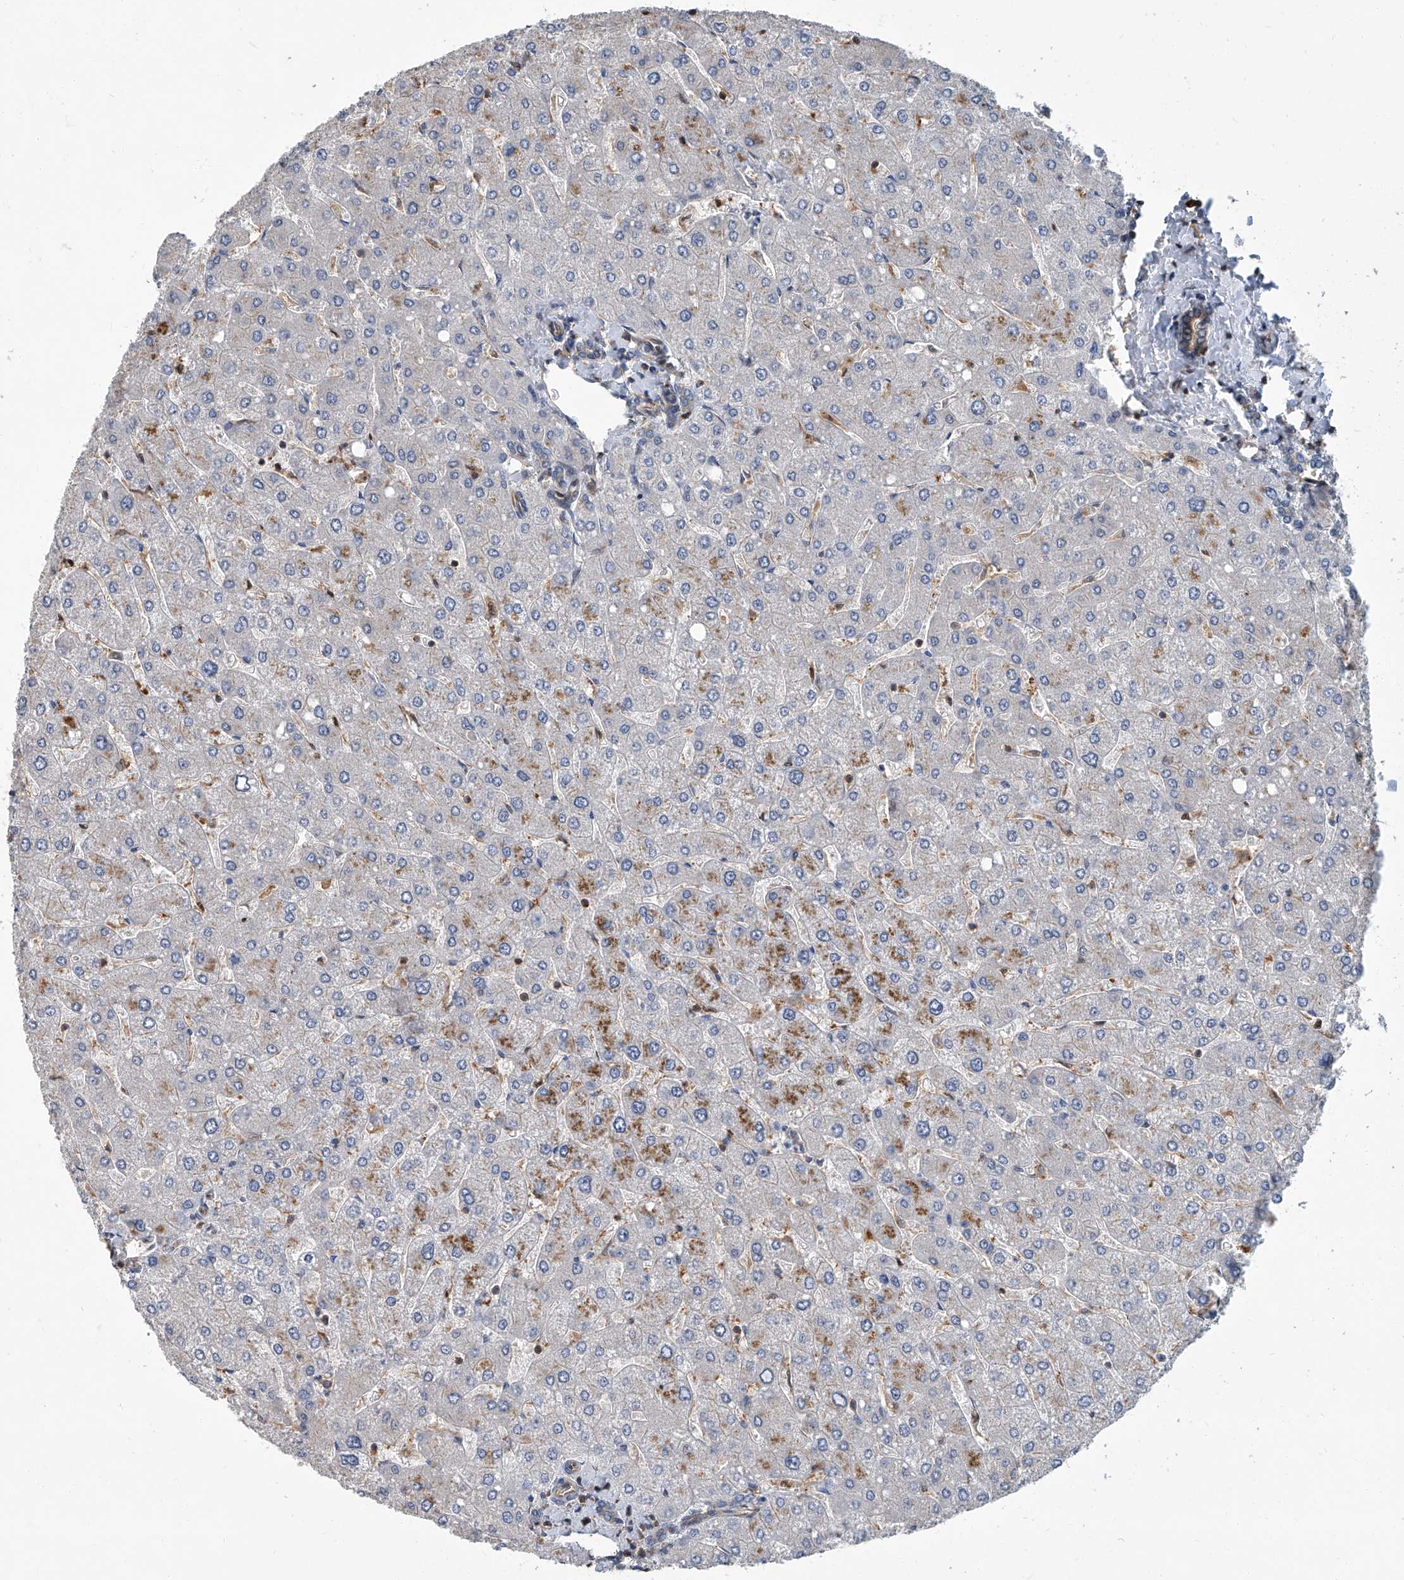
{"staining": {"intensity": "weak", "quantity": ">75%", "location": "cytoplasmic/membranous"}, "tissue": "liver", "cell_type": "Cholangiocytes", "image_type": "normal", "snomed": [{"axis": "morphology", "description": "Normal tissue, NOS"}, {"axis": "topography", "description": "Liver"}], "caption": "This histopathology image demonstrates normal liver stained with IHC to label a protein in brown. The cytoplasmic/membranous of cholangiocytes show weak positivity for the protein. Nuclei are counter-stained blue.", "gene": "PSMB10", "patient": {"sex": "male", "age": 55}}